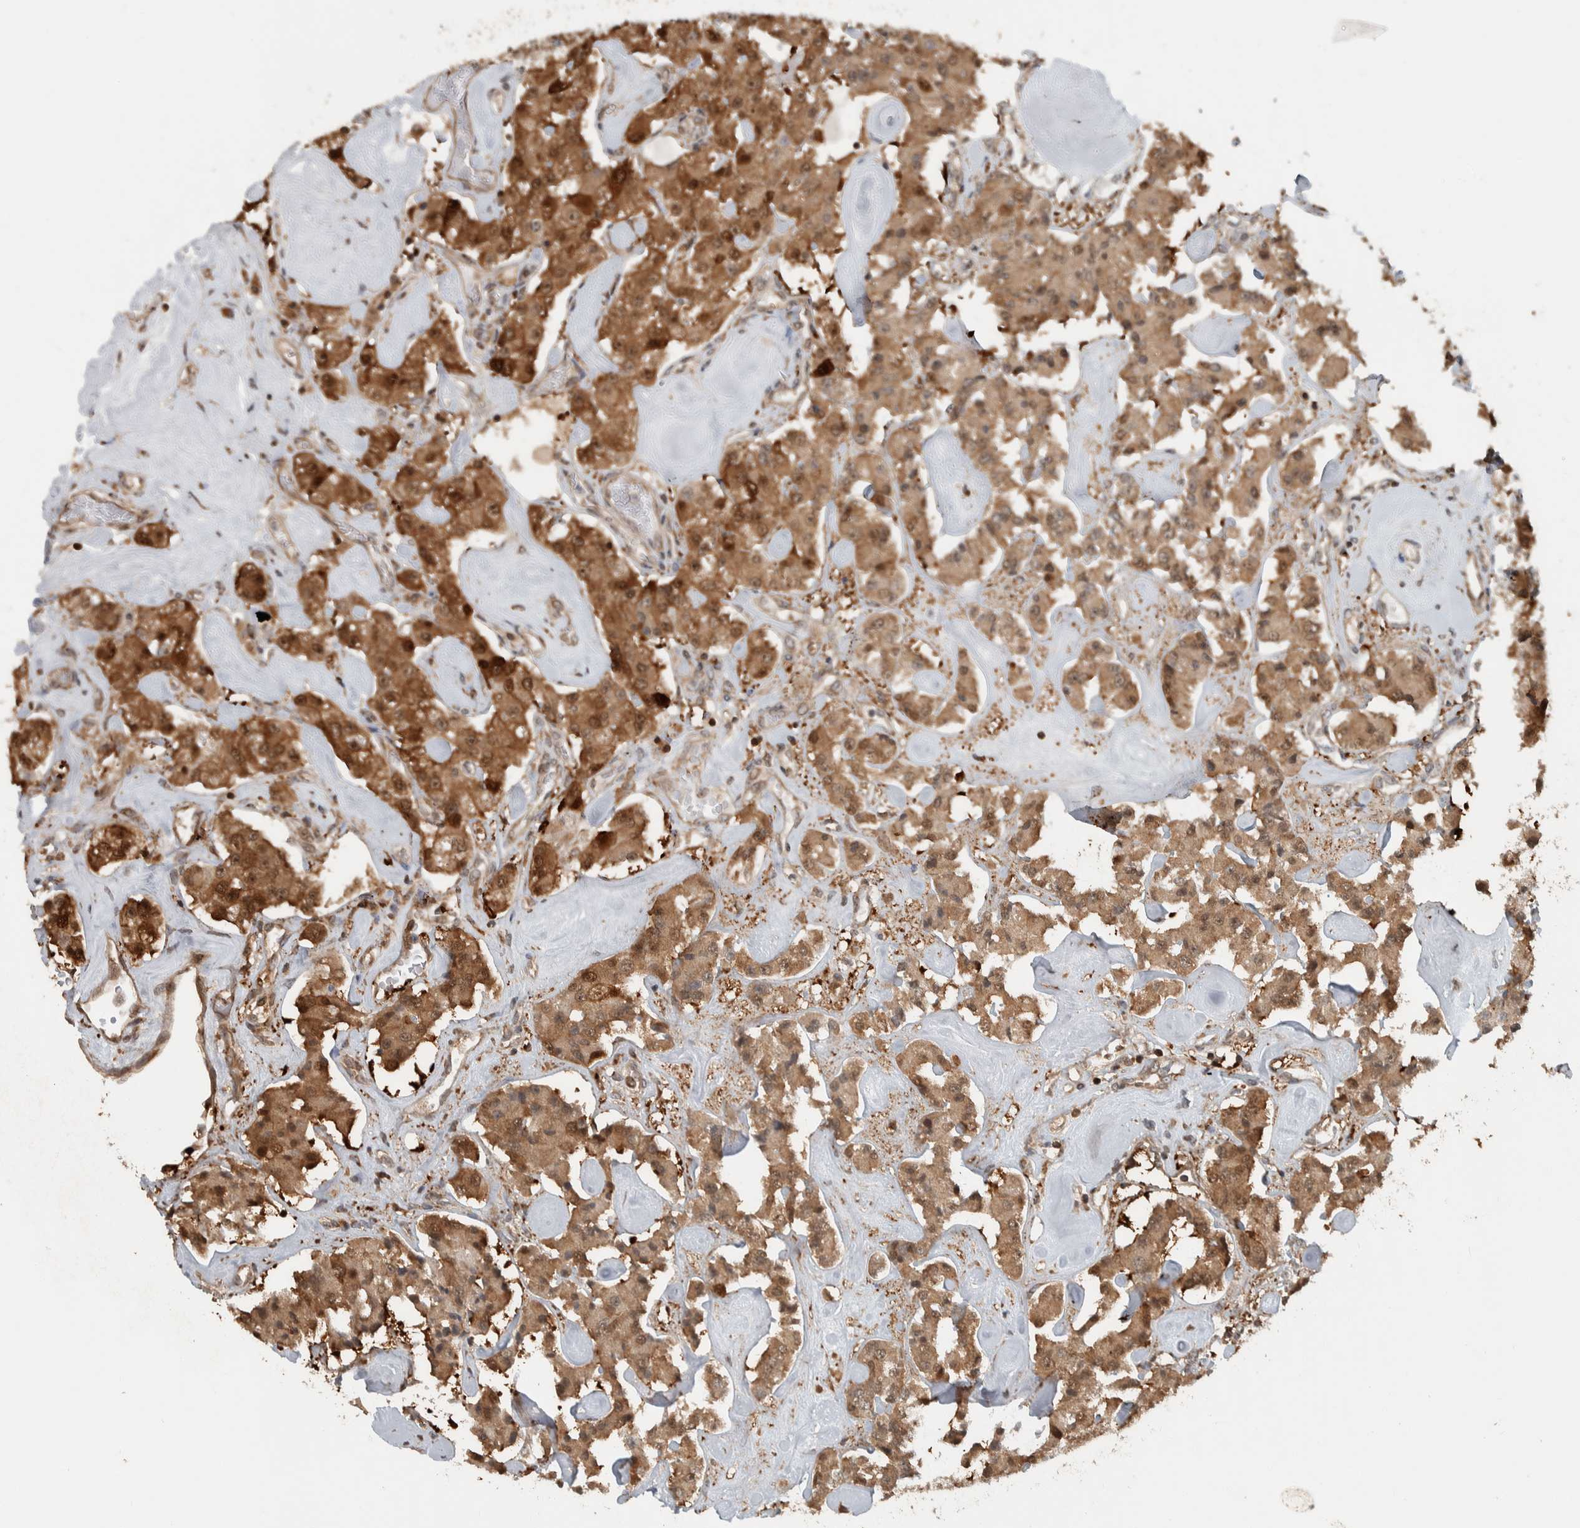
{"staining": {"intensity": "moderate", "quantity": ">75%", "location": "cytoplasmic/membranous"}, "tissue": "carcinoid", "cell_type": "Tumor cells", "image_type": "cancer", "snomed": [{"axis": "morphology", "description": "Carcinoid, malignant, NOS"}, {"axis": "topography", "description": "Pancreas"}], "caption": "High-magnification brightfield microscopy of carcinoid (malignant) stained with DAB (3,3'-diaminobenzidine) (brown) and counterstained with hematoxylin (blue). tumor cells exhibit moderate cytoplasmic/membranous positivity is identified in approximately>75% of cells.", "gene": "CNTROB", "patient": {"sex": "male", "age": 41}}